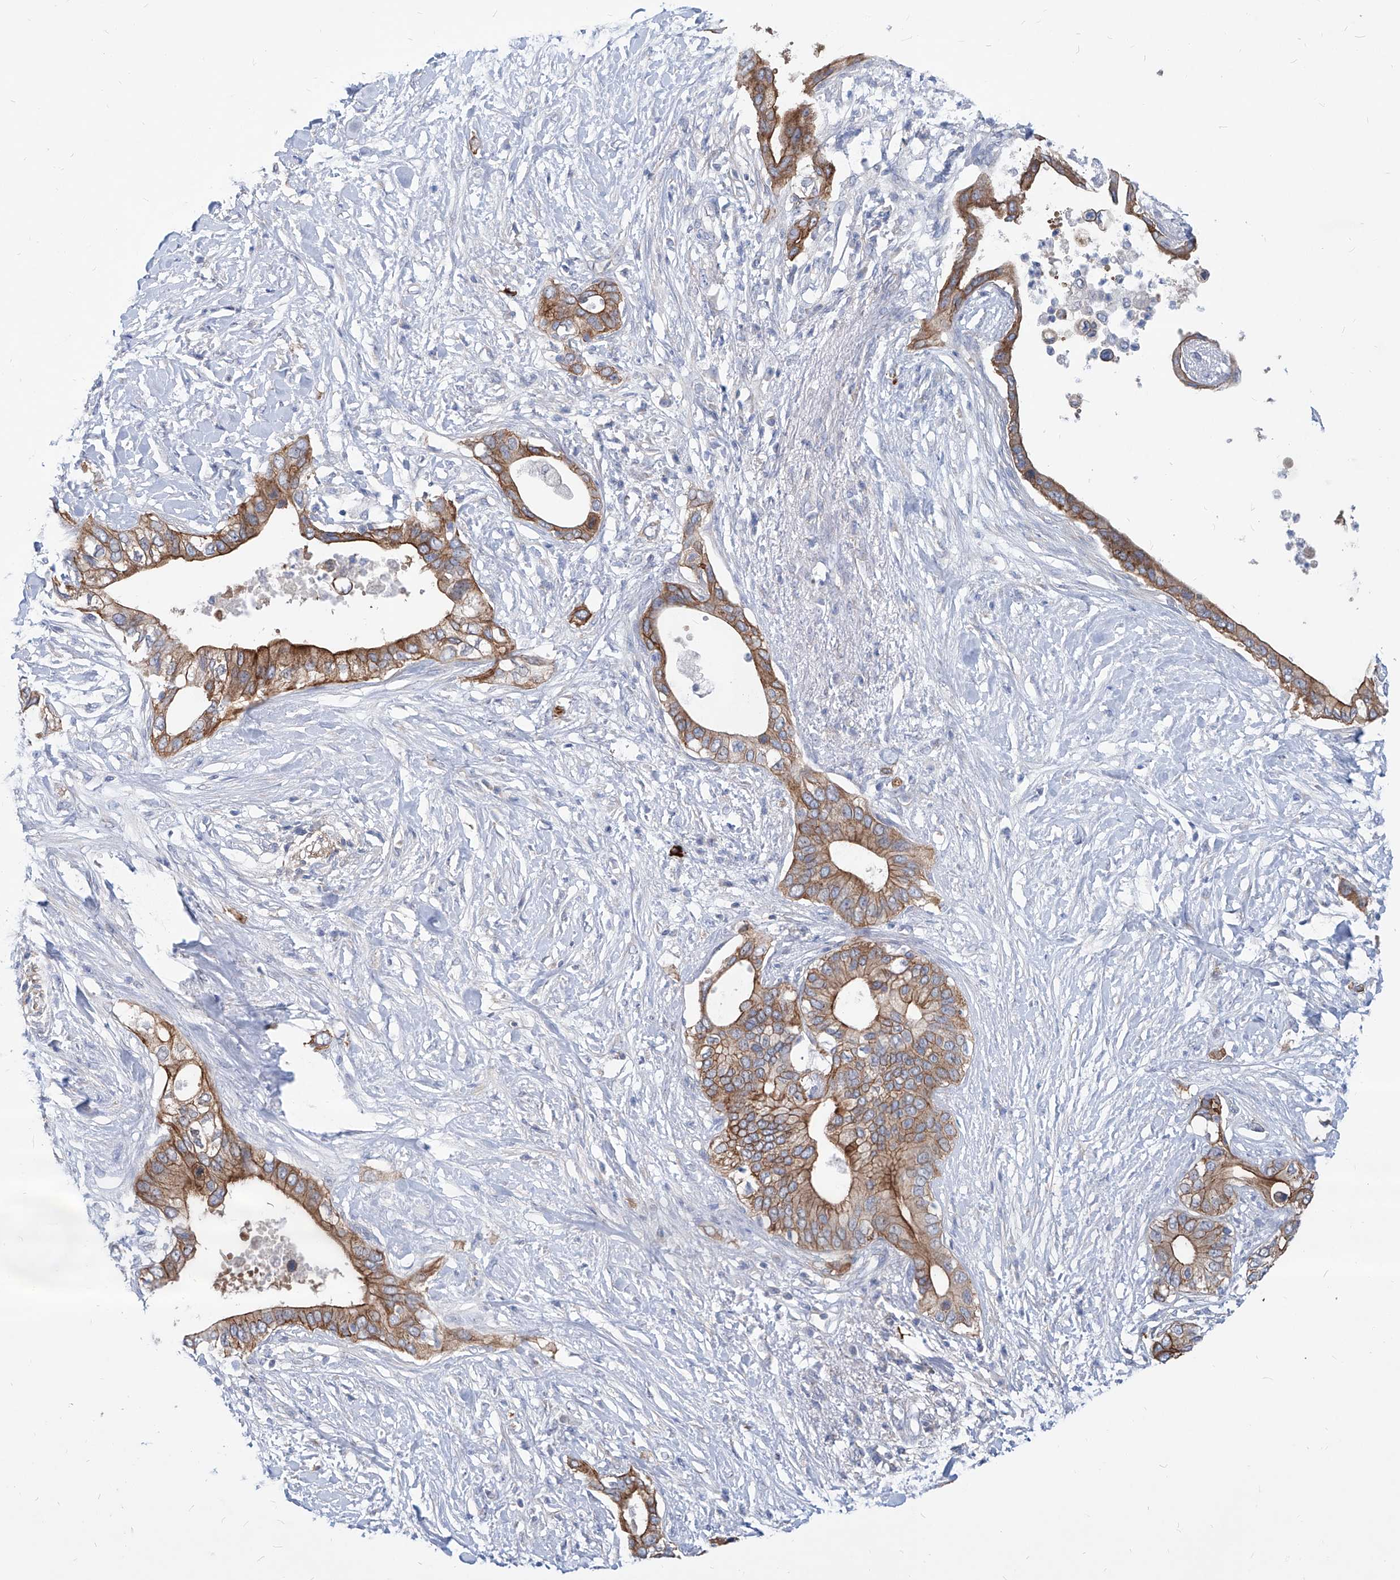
{"staining": {"intensity": "moderate", "quantity": ">75%", "location": "cytoplasmic/membranous"}, "tissue": "pancreatic cancer", "cell_type": "Tumor cells", "image_type": "cancer", "snomed": [{"axis": "morphology", "description": "Normal tissue, NOS"}, {"axis": "morphology", "description": "Adenocarcinoma, NOS"}, {"axis": "topography", "description": "Pancreas"}, {"axis": "topography", "description": "Peripheral nerve tissue"}], "caption": "Immunohistochemistry (IHC) histopathology image of neoplastic tissue: human adenocarcinoma (pancreatic) stained using immunohistochemistry (IHC) shows medium levels of moderate protein expression localized specifically in the cytoplasmic/membranous of tumor cells, appearing as a cytoplasmic/membranous brown color.", "gene": "AKAP10", "patient": {"sex": "male", "age": 59}}